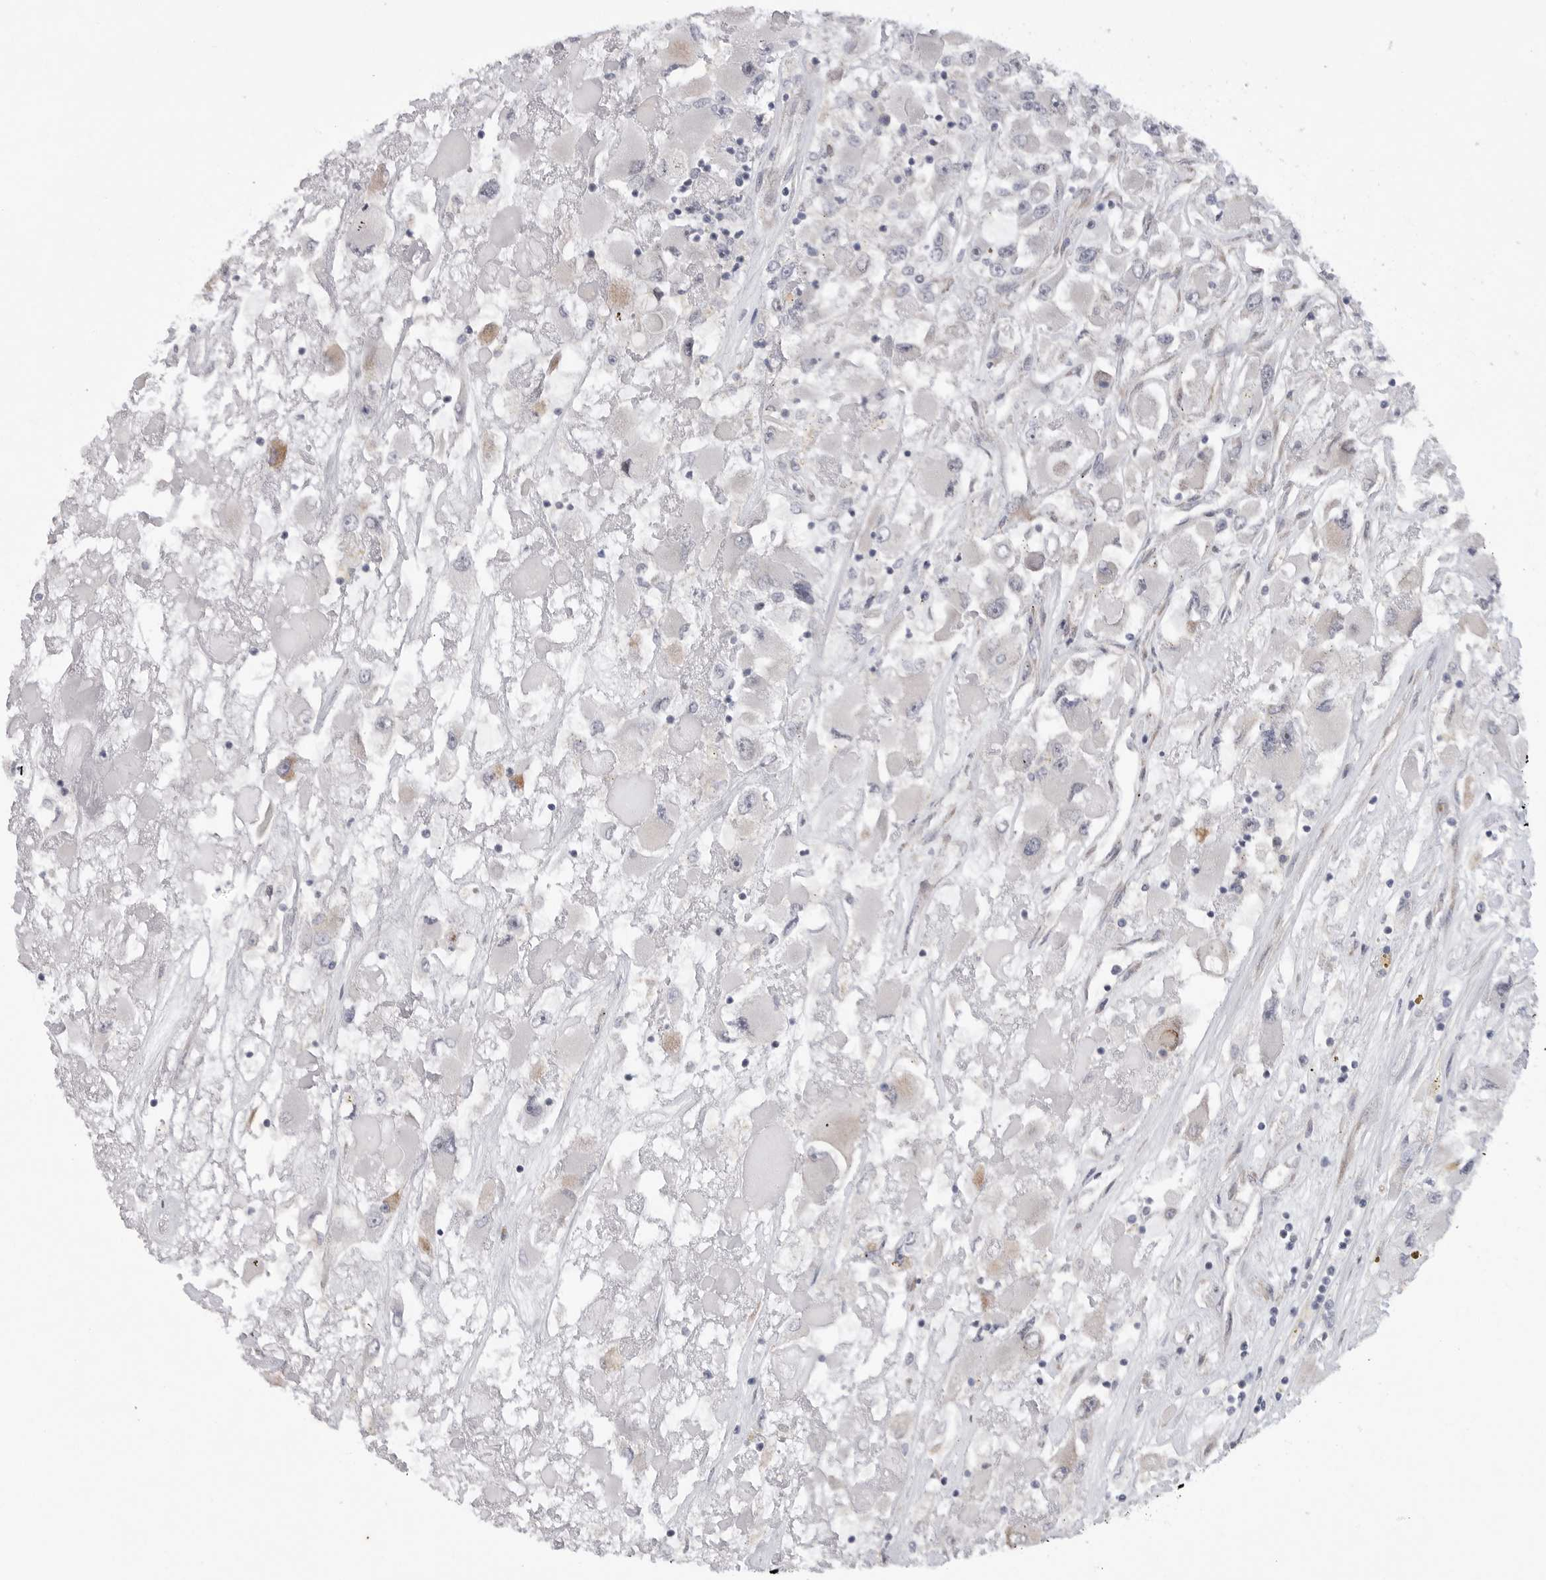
{"staining": {"intensity": "negative", "quantity": "none", "location": "none"}, "tissue": "renal cancer", "cell_type": "Tumor cells", "image_type": "cancer", "snomed": [{"axis": "morphology", "description": "Adenocarcinoma, NOS"}, {"axis": "topography", "description": "Kidney"}], "caption": "Immunohistochemical staining of renal adenocarcinoma shows no significant staining in tumor cells. (DAB (3,3'-diaminobenzidine) immunohistochemistry with hematoxylin counter stain).", "gene": "FBXO43", "patient": {"sex": "female", "age": 52}}